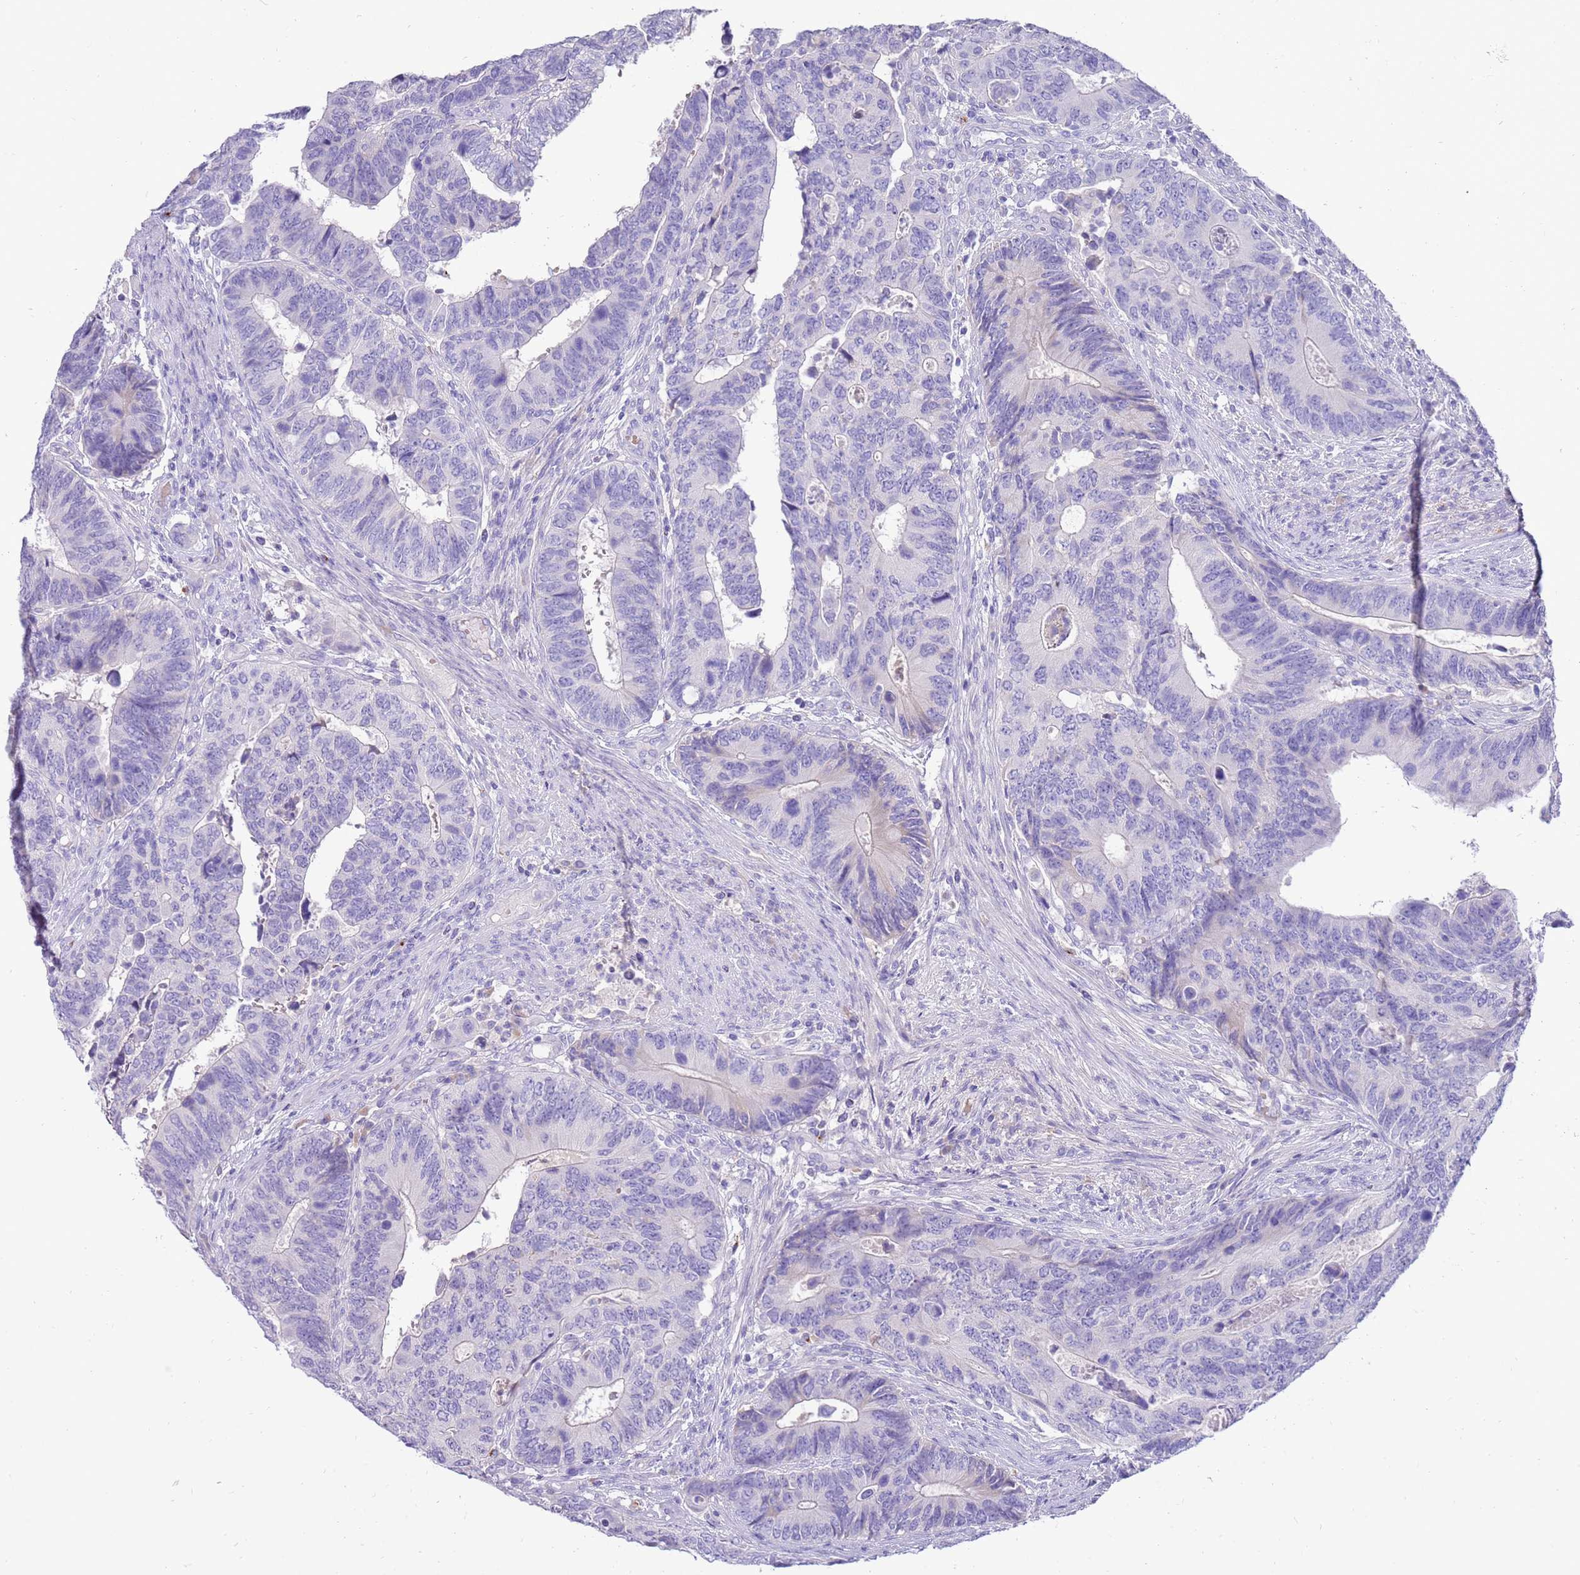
{"staining": {"intensity": "negative", "quantity": "none", "location": "none"}, "tissue": "colorectal cancer", "cell_type": "Tumor cells", "image_type": "cancer", "snomed": [{"axis": "morphology", "description": "Adenocarcinoma, NOS"}, {"axis": "topography", "description": "Colon"}], "caption": "DAB immunohistochemical staining of colorectal adenocarcinoma exhibits no significant positivity in tumor cells.", "gene": "EVPLL", "patient": {"sex": "male", "age": 87}}